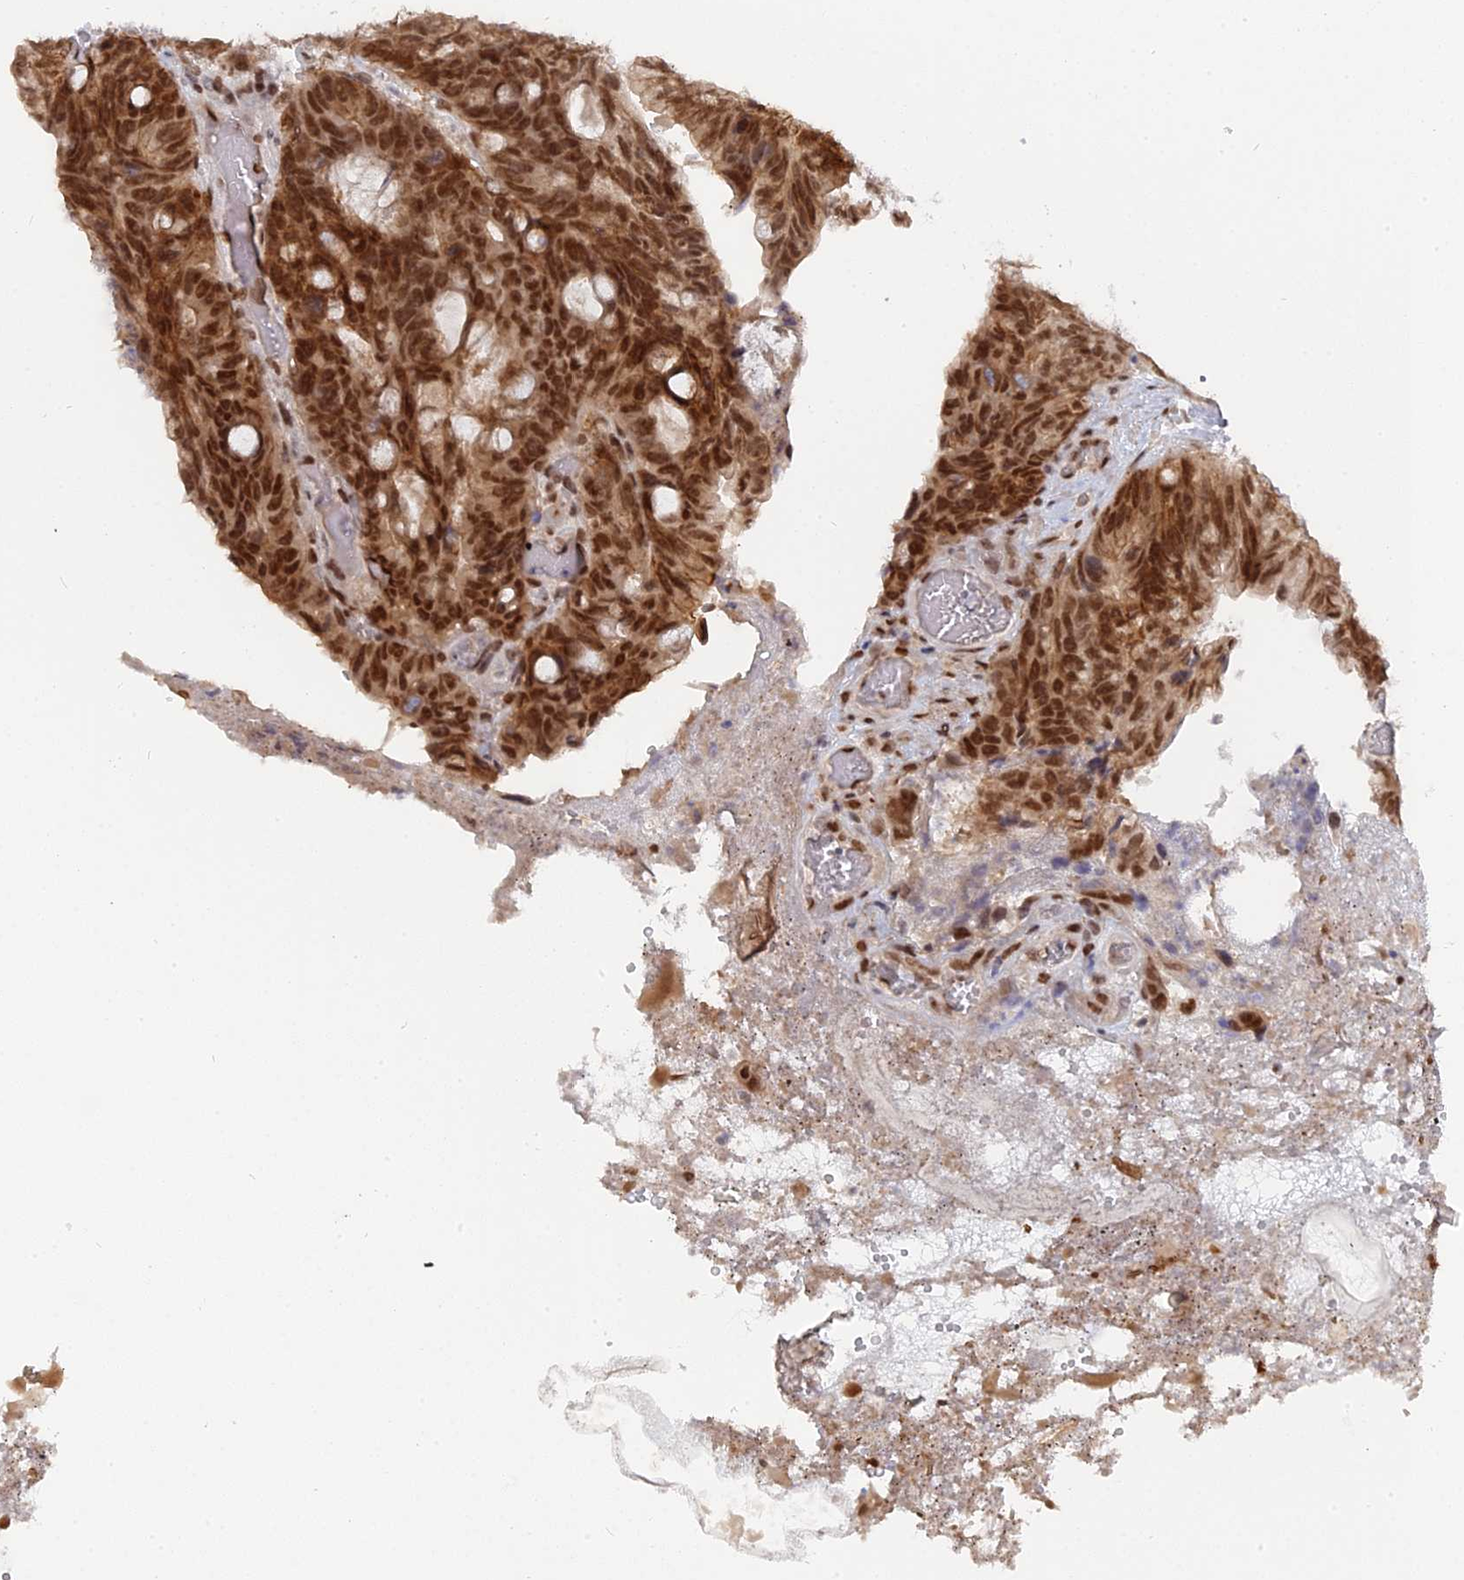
{"staining": {"intensity": "strong", "quantity": ">75%", "location": "nuclear"}, "tissue": "colorectal cancer", "cell_type": "Tumor cells", "image_type": "cancer", "snomed": [{"axis": "morphology", "description": "Adenocarcinoma, NOS"}, {"axis": "topography", "description": "Colon"}], "caption": "There is high levels of strong nuclear staining in tumor cells of colorectal cancer, as demonstrated by immunohistochemical staining (brown color).", "gene": "CCDC85A", "patient": {"sex": "female", "age": 82}}